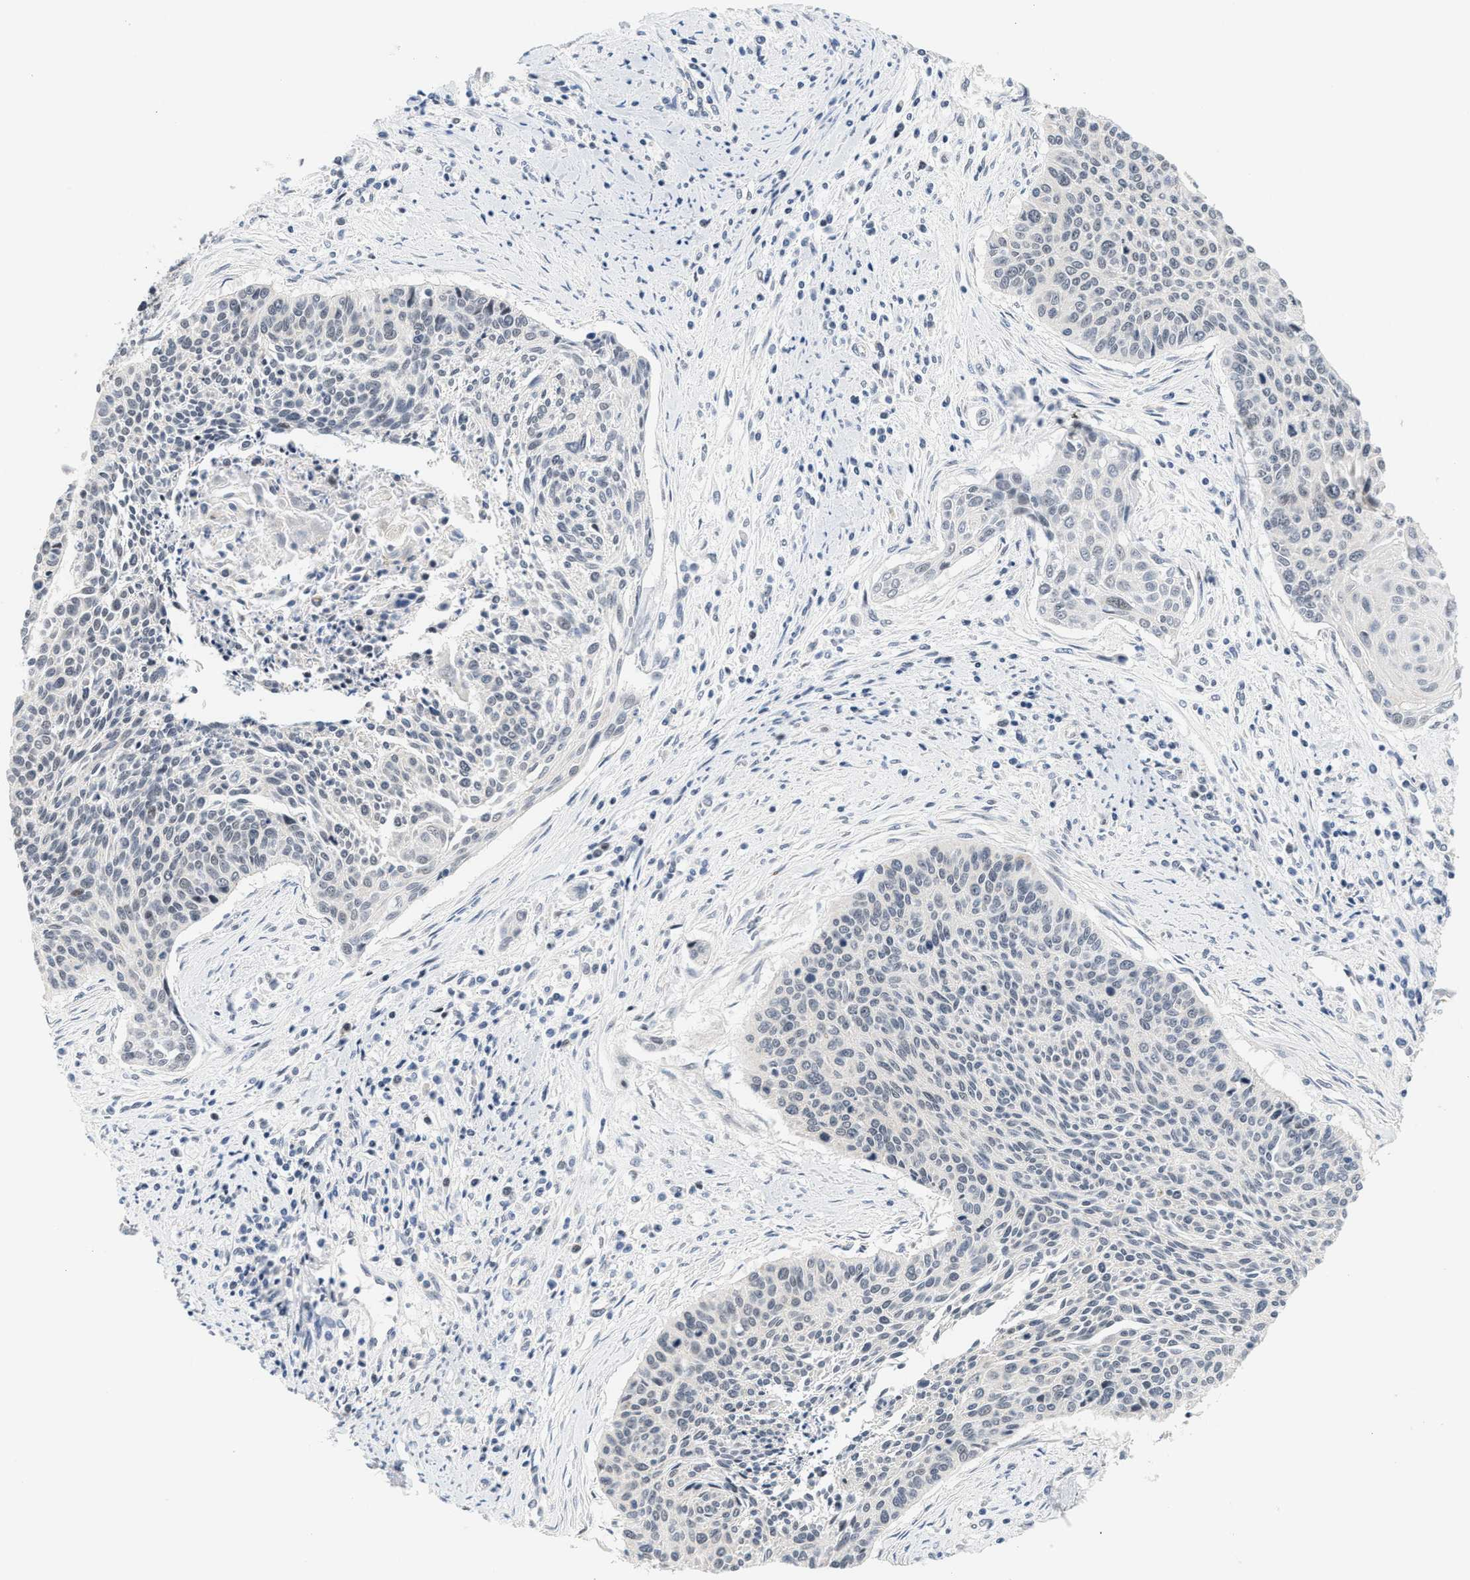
{"staining": {"intensity": "weak", "quantity": "<25%", "location": "nuclear"}, "tissue": "cervical cancer", "cell_type": "Tumor cells", "image_type": "cancer", "snomed": [{"axis": "morphology", "description": "Squamous cell carcinoma, NOS"}, {"axis": "topography", "description": "Cervix"}], "caption": "This is an IHC photomicrograph of human cervical squamous cell carcinoma. There is no expression in tumor cells.", "gene": "GIGYF1", "patient": {"sex": "female", "age": 55}}